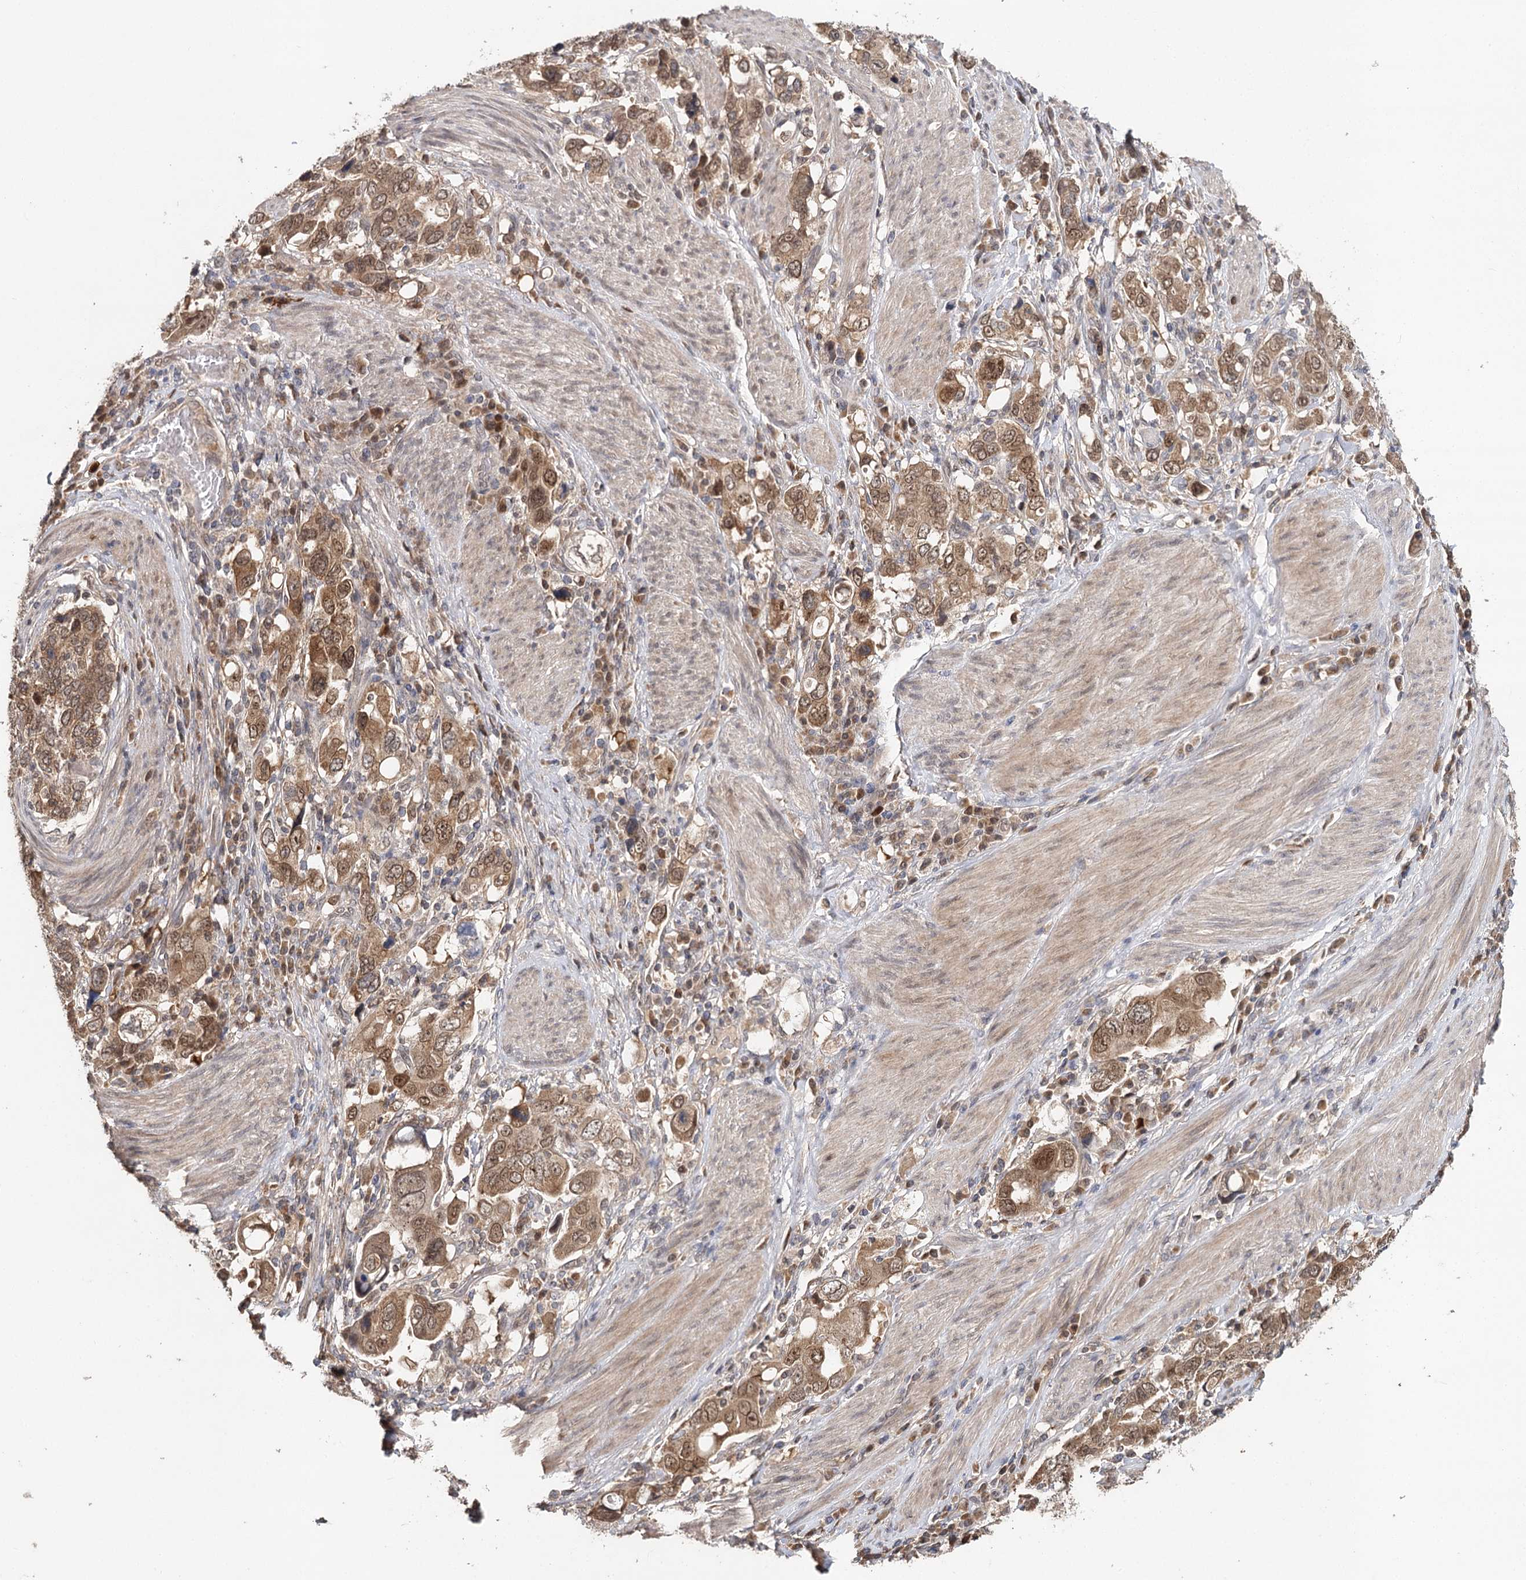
{"staining": {"intensity": "moderate", "quantity": ">75%", "location": "cytoplasmic/membranous,nuclear"}, "tissue": "stomach cancer", "cell_type": "Tumor cells", "image_type": "cancer", "snomed": [{"axis": "morphology", "description": "Adenocarcinoma, NOS"}, {"axis": "topography", "description": "Stomach, upper"}], "caption": "Immunohistochemistry photomicrograph of human stomach cancer stained for a protein (brown), which exhibits medium levels of moderate cytoplasmic/membranous and nuclear expression in about >75% of tumor cells.", "gene": "NOPCHAP1", "patient": {"sex": "male", "age": 62}}